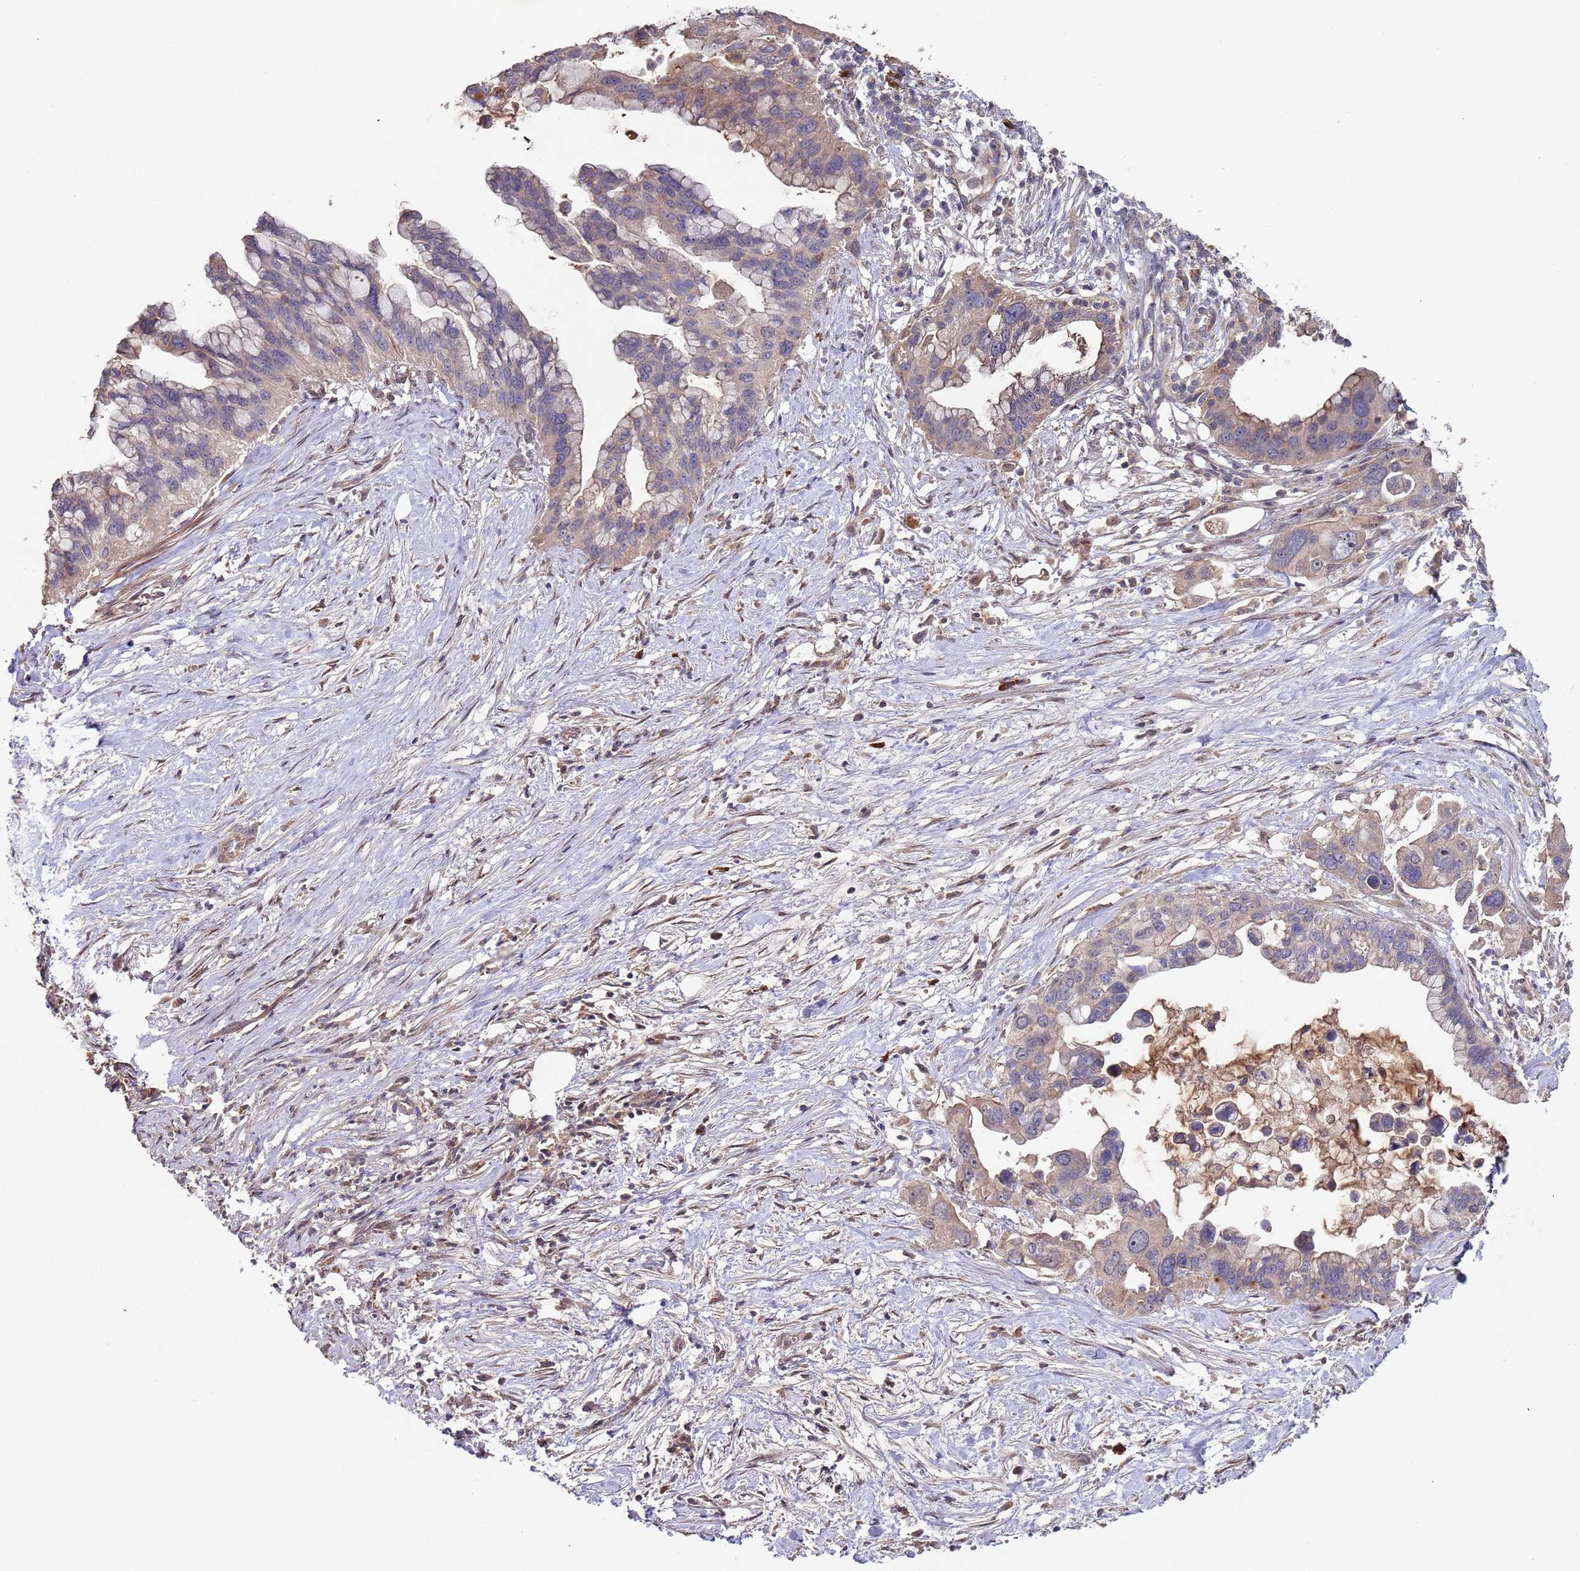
{"staining": {"intensity": "weak", "quantity": "25%-75%", "location": "cytoplasmic/membranous"}, "tissue": "pancreatic cancer", "cell_type": "Tumor cells", "image_type": "cancer", "snomed": [{"axis": "morphology", "description": "Adenocarcinoma, NOS"}, {"axis": "topography", "description": "Pancreas"}], "caption": "Adenocarcinoma (pancreatic) stained with a protein marker shows weak staining in tumor cells.", "gene": "KANSL1L", "patient": {"sex": "female", "age": 83}}